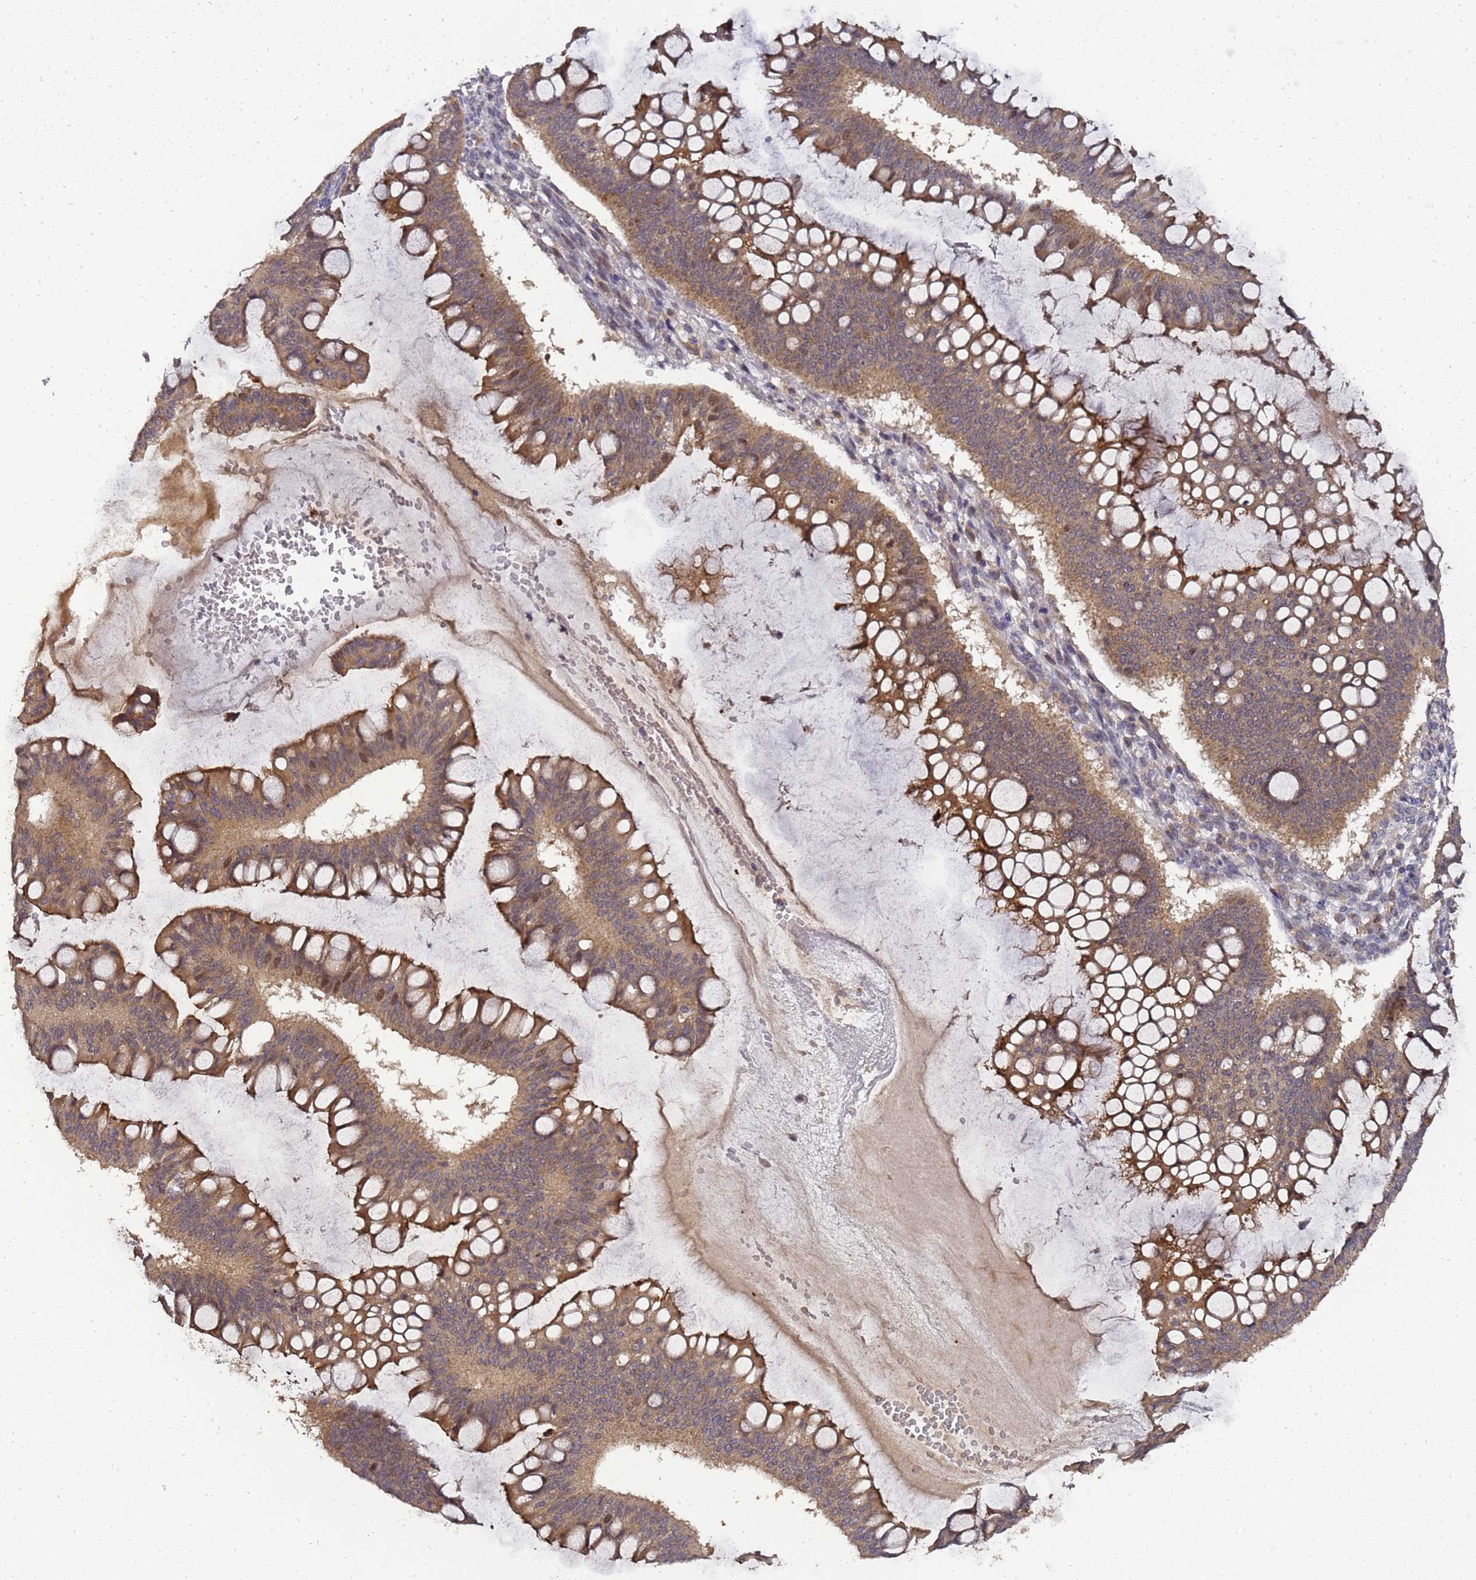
{"staining": {"intensity": "moderate", "quantity": ">75%", "location": "cytoplasmic/membranous"}, "tissue": "ovarian cancer", "cell_type": "Tumor cells", "image_type": "cancer", "snomed": [{"axis": "morphology", "description": "Cystadenocarcinoma, mucinous, NOS"}, {"axis": "topography", "description": "Ovary"}], "caption": "The histopathology image shows staining of ovarian cancer (mucinous cystadenocarcinoma), revealing moderate cytoplasmic/membranous protein expression (brown color) within tumor cells.", "gene": "LGI4", "patient": {"sex": "female", "age": 73}}